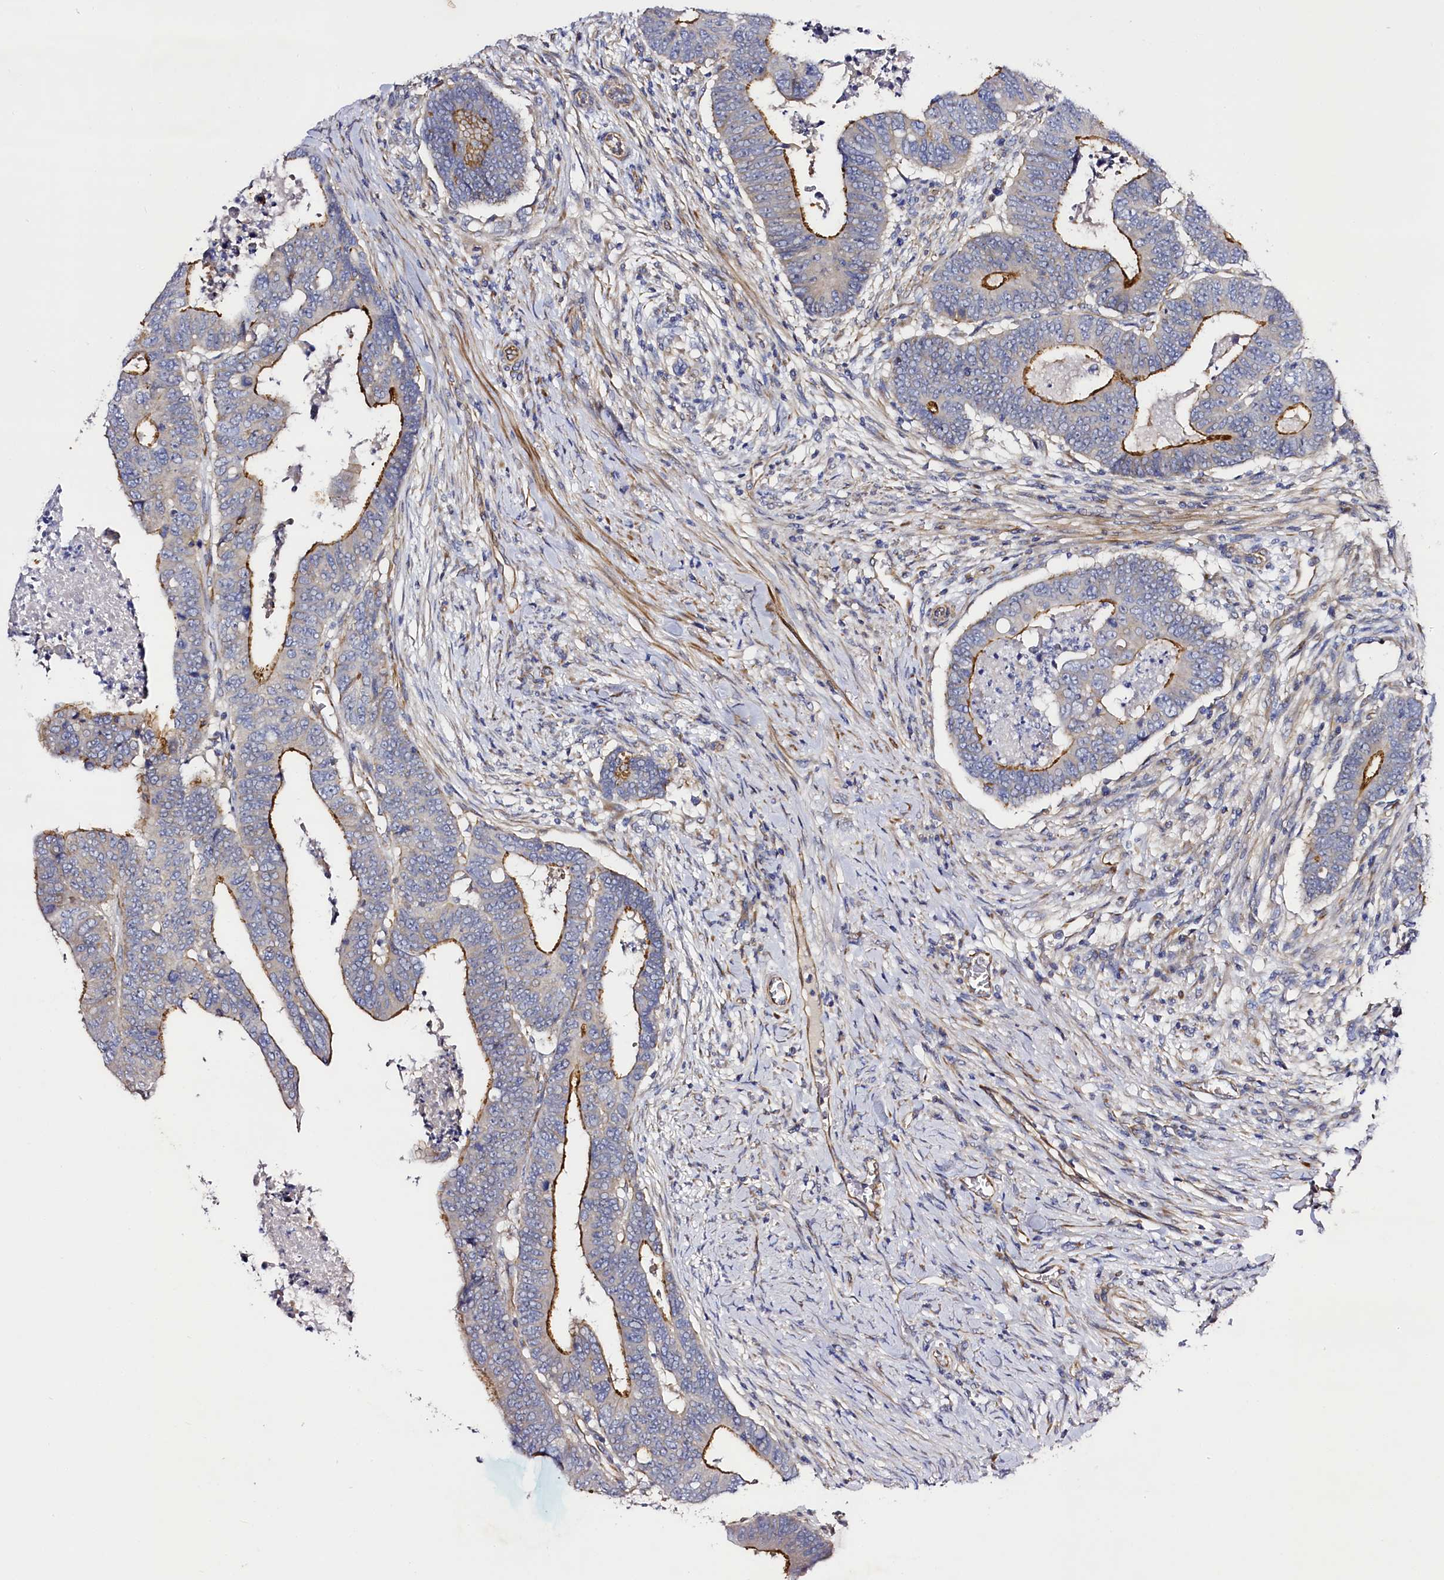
{"staining": {"intensity": "moderate", "quantity": "25%-75%", "location": "cytoplasmic/membranous"}, "tissue": "colorectal cancer", "cell_type": "Tumor cells", "image_type": "cancer", "snomed": [{"axis": "morphology", "description": "Normal tissue, NOS"}, {"axis": "morphology", "description": "Adenocarcinoma, NOS"}, {"axis": "topography", "description": "Rectum"}], "caption": "Adenocarcinoma (colorectal) stained with a brown dye exhibits moderate cytoplasmic/membranous positive positivity in about 25%-75% of tumor cells.", "gene": "SLC7A1", "patient": {"sex": "female", "age": 65}}